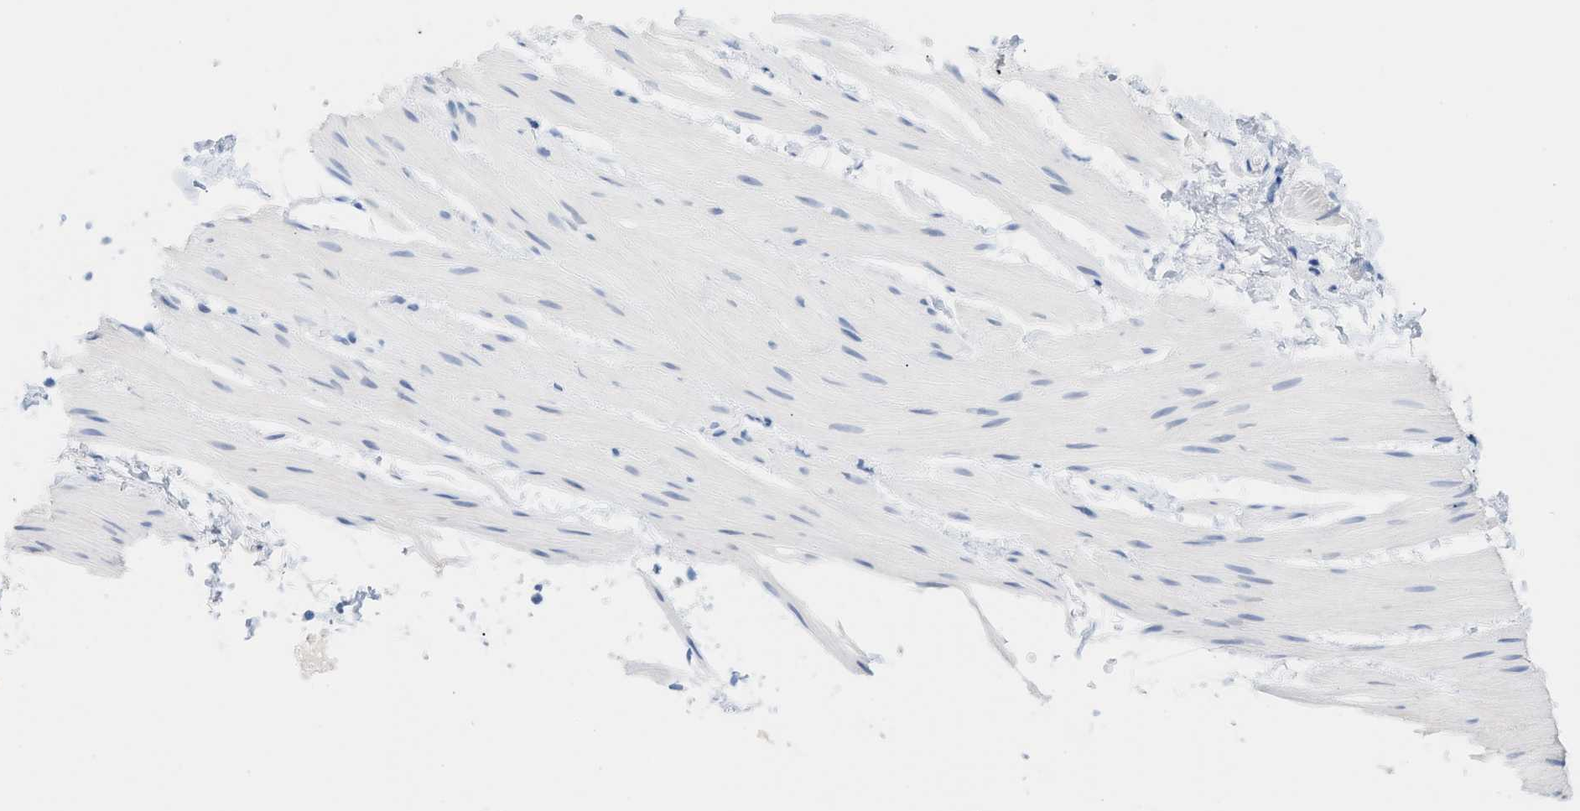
{"staining": {"intensity": "negative", "quantity": "none", "location": "none"}, "tissue": "smooth muscle", "cell_type": "Smooth muscle cells", "image_type": "normal", "snomed": [{"axis": "morphology", "description": "Normal tissue, NOS"}, {"axis": "topography", "description": "Smooth muscle"}], "caption": "Immunohistochemistry image of benign human smooth muscle stained for a protein (brown), which demonstrates no expression in smooth muscle cells. Brightfield microscopy of immunohistochemistry stained with DAB (3,3'-diaminobenzidine) (brown) and hematoxylin (blue), captured at high magnification.", "gene": "PAPPA", "patient": {"sex": "male", "age": 16}}